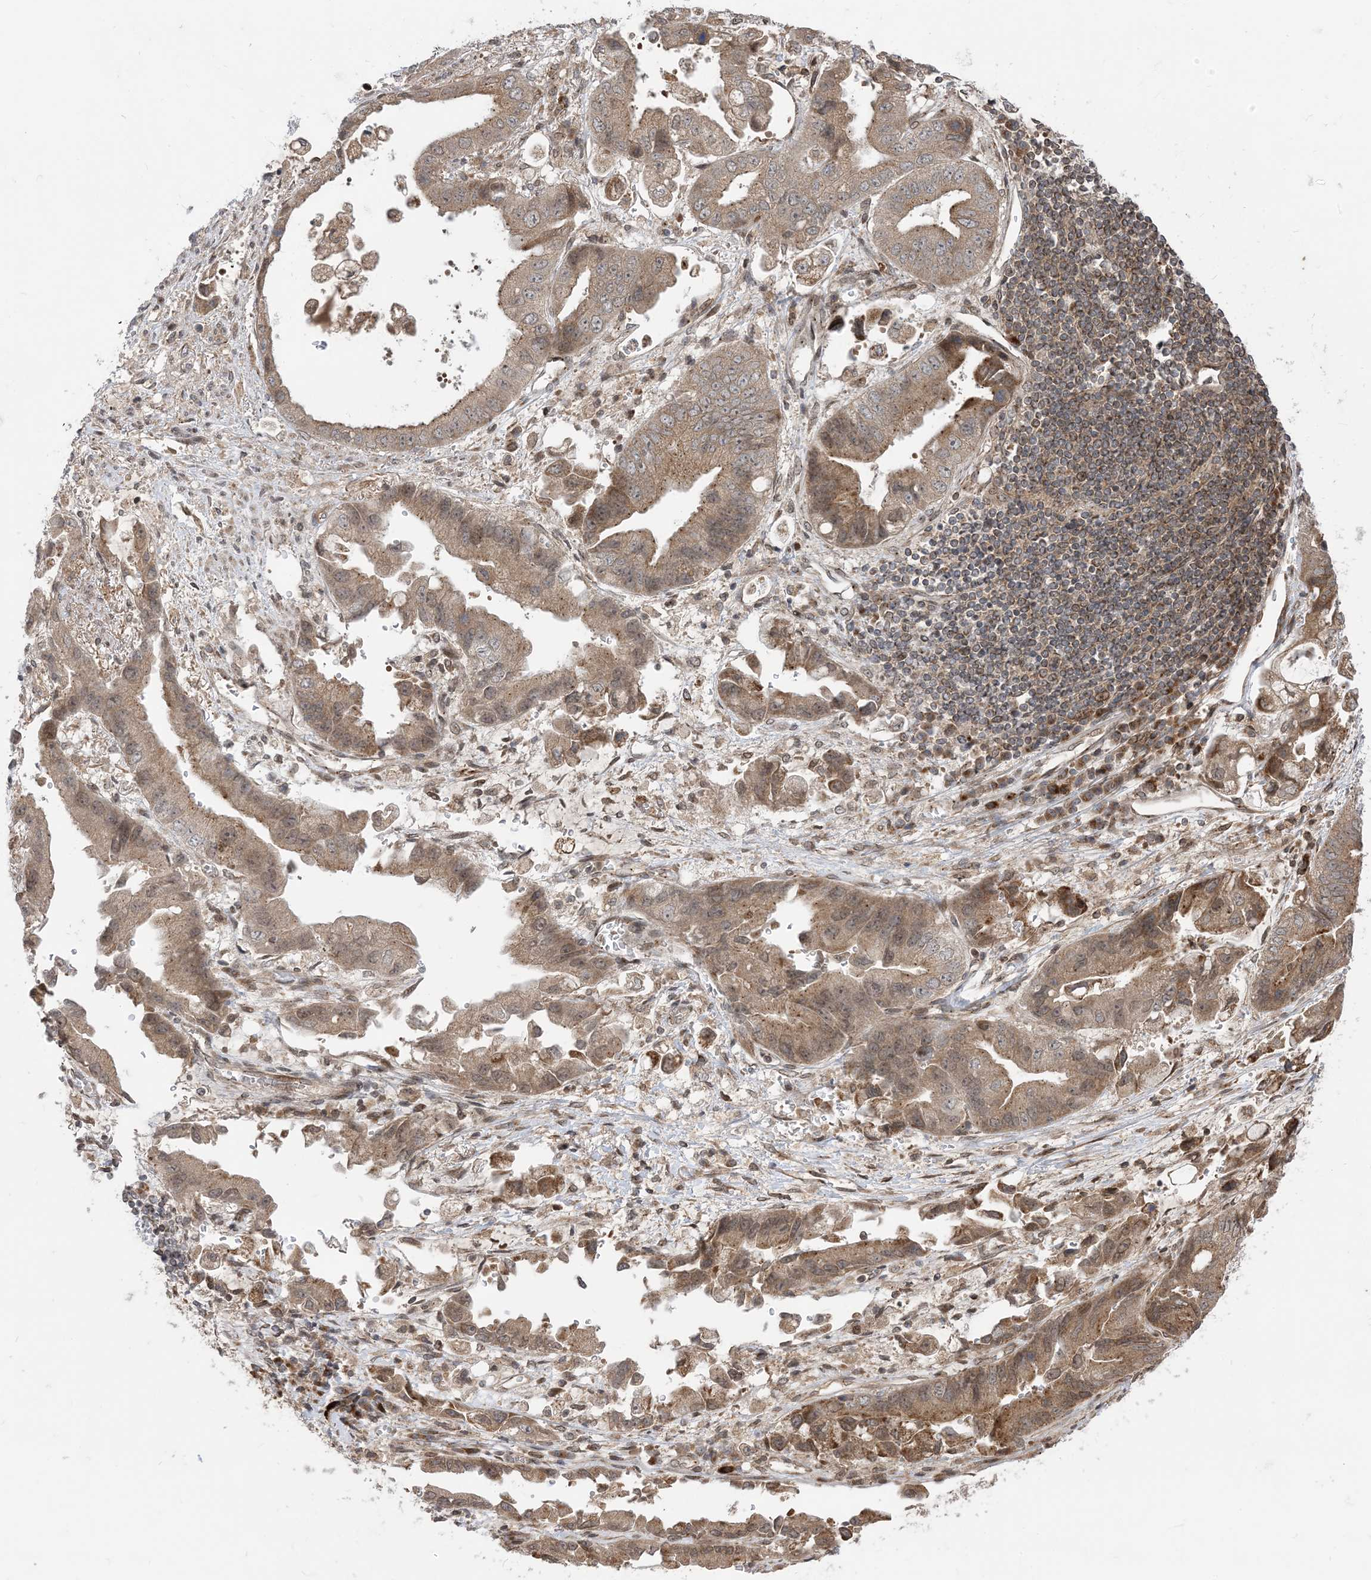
{"staining": {"intensity": "moderate", "quantity": ">75%", "location": "cytoplasmic/membranous,nuclear"}, "tissue": "stomach cancer", "cell_type": "Tumor cells", "image_type": "cancer", "snomed": [{"axis": "morphology", "description": "Adenocarcinoma, NOS"}, {"axis": "topography", "description": "Stomach"}], "caption": "Moderate cytoplasmic/membranous and nuclear protein staining is identified in approximately >75% of tumor cells in adenocarcinoma (stomach).", "gene": "CASP4", "patient": {"sex": "male", "age": 62}}